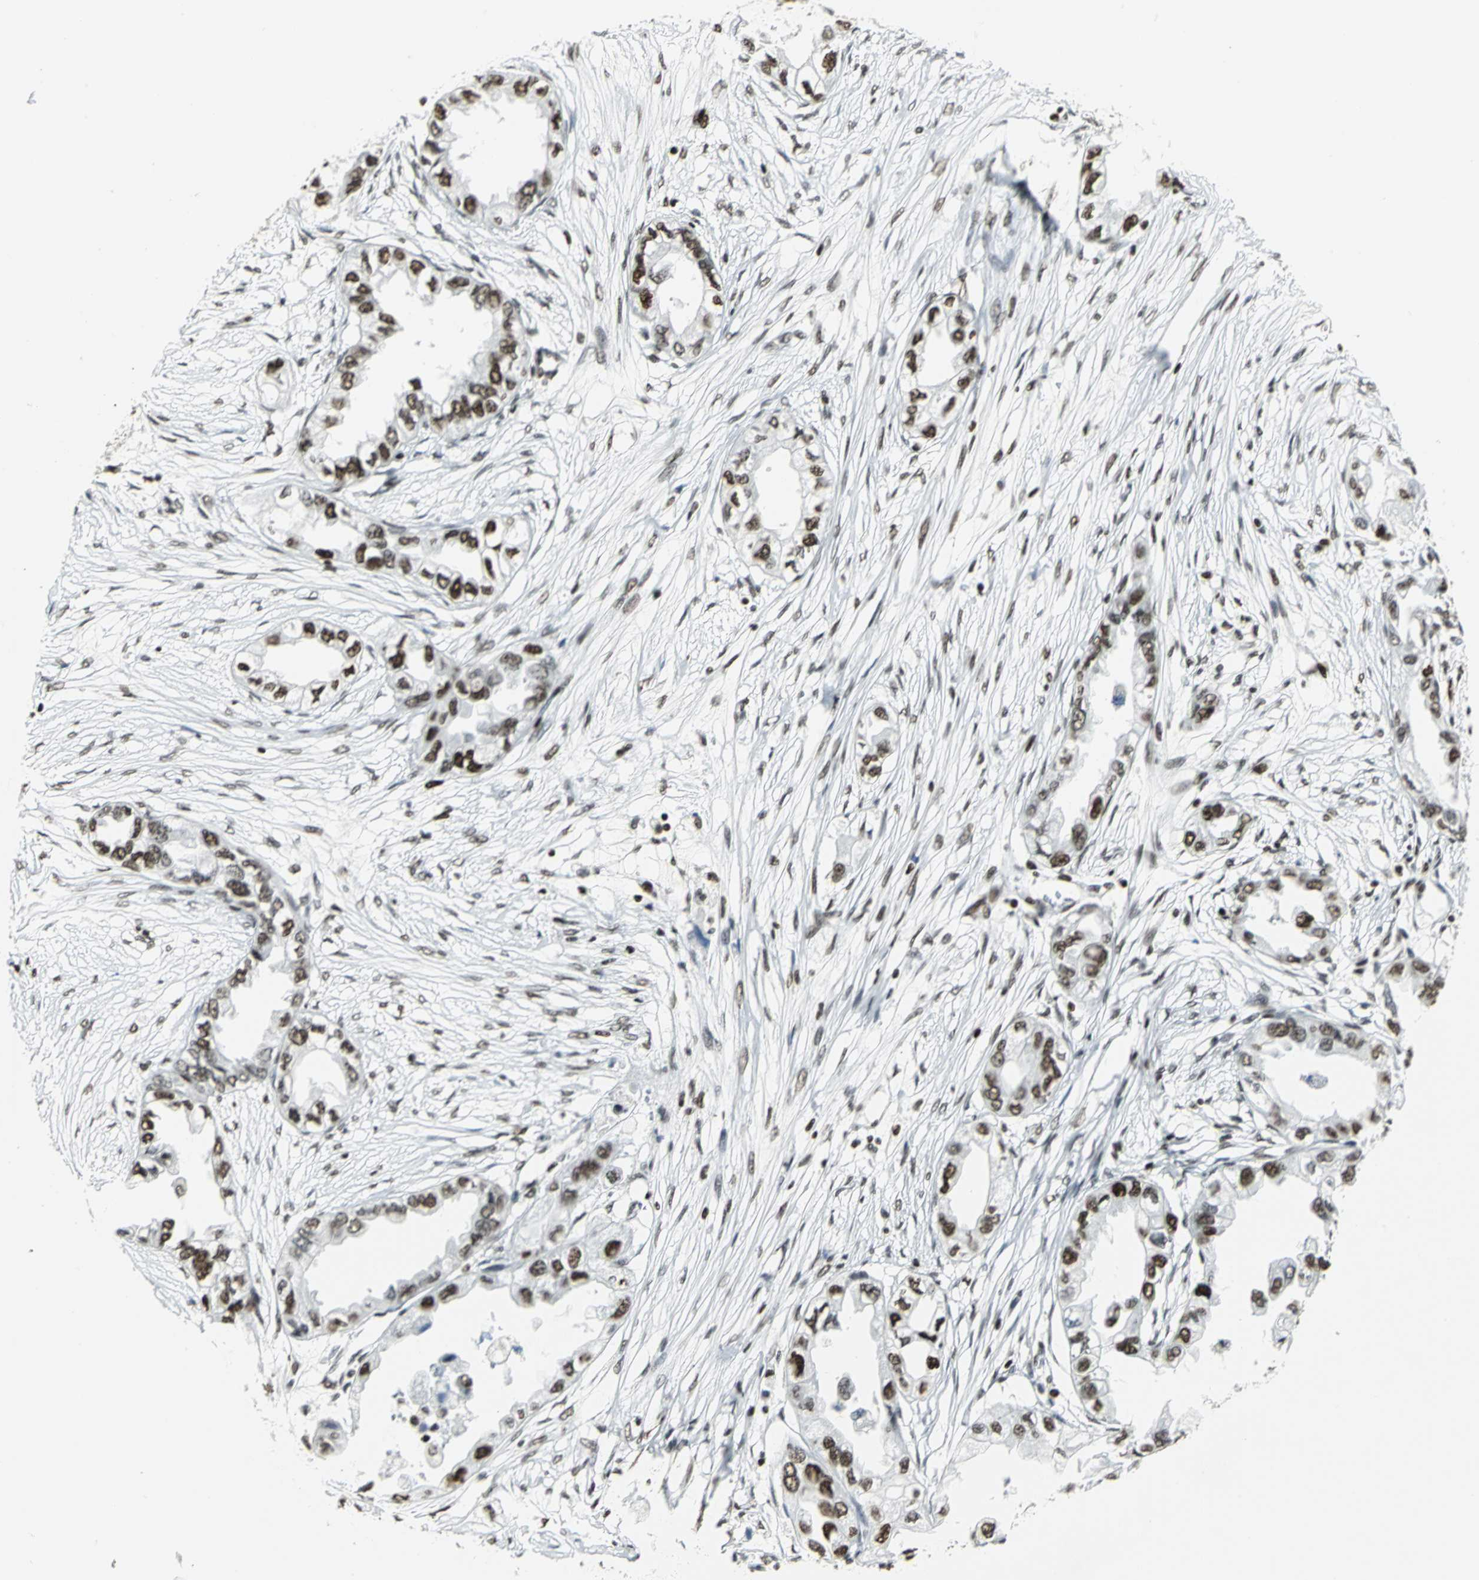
{"staining": {"intensity": "strong", "quantity": ">75%", "location": "nuclear"}, "tissue": "endometrial cancer", "cell_type": "Tumor cells", "image_type": "cancer", "snomed": [{"axis": "morphology", "description": "Adenocarcinoma, NOS"}, {"axis": "topography", "description": "Endometrium"}], "caption": "The photomicrograph displays staining of endometrial adenocarcinoma, revealing strong nuclear protein staining (brown color) within tumor cells.", "gene": "HNRNPD", "patient": {"sex": "female", "age": 67}}